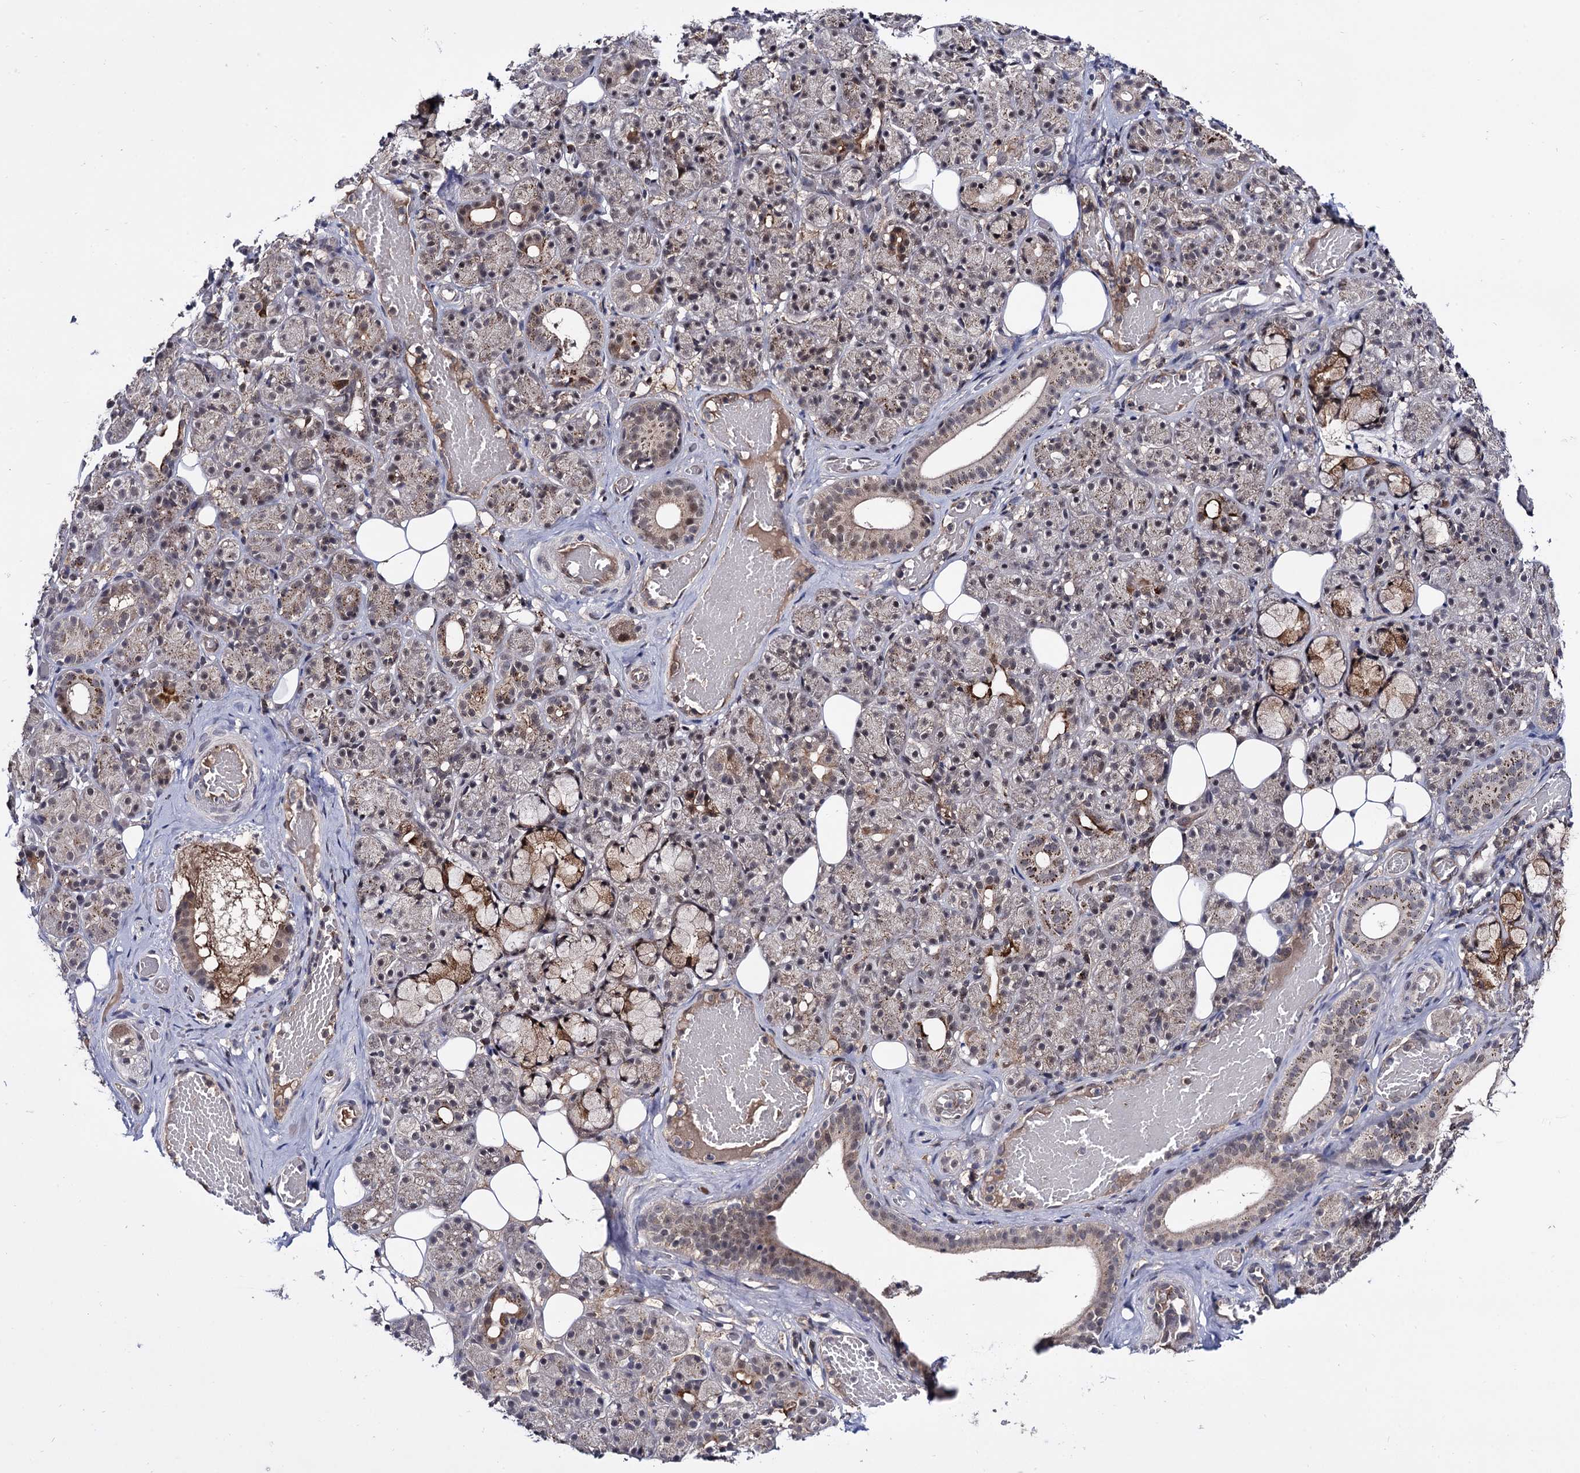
{"staining": {"intensity": "moderate", "quantity": "25%-75%", "location": "cytoplasmic/membranous"}, "tissue": "salivary gland", "cell_type": "Glandular cells", "image_type": "normal", "snomed": [{"axis": "morphology", "description": "Normal tissue, NOS"}, {"axis": "topography", "description": "Salivary gland"}], "caption": "The histopathology image displays a brown stain indicating the presence of a protein in the cytoplasmic/membranous of glandular cells in salivary gland.", "gene": "MICAL2", "patient": {"sex": "male", "age": 63}}